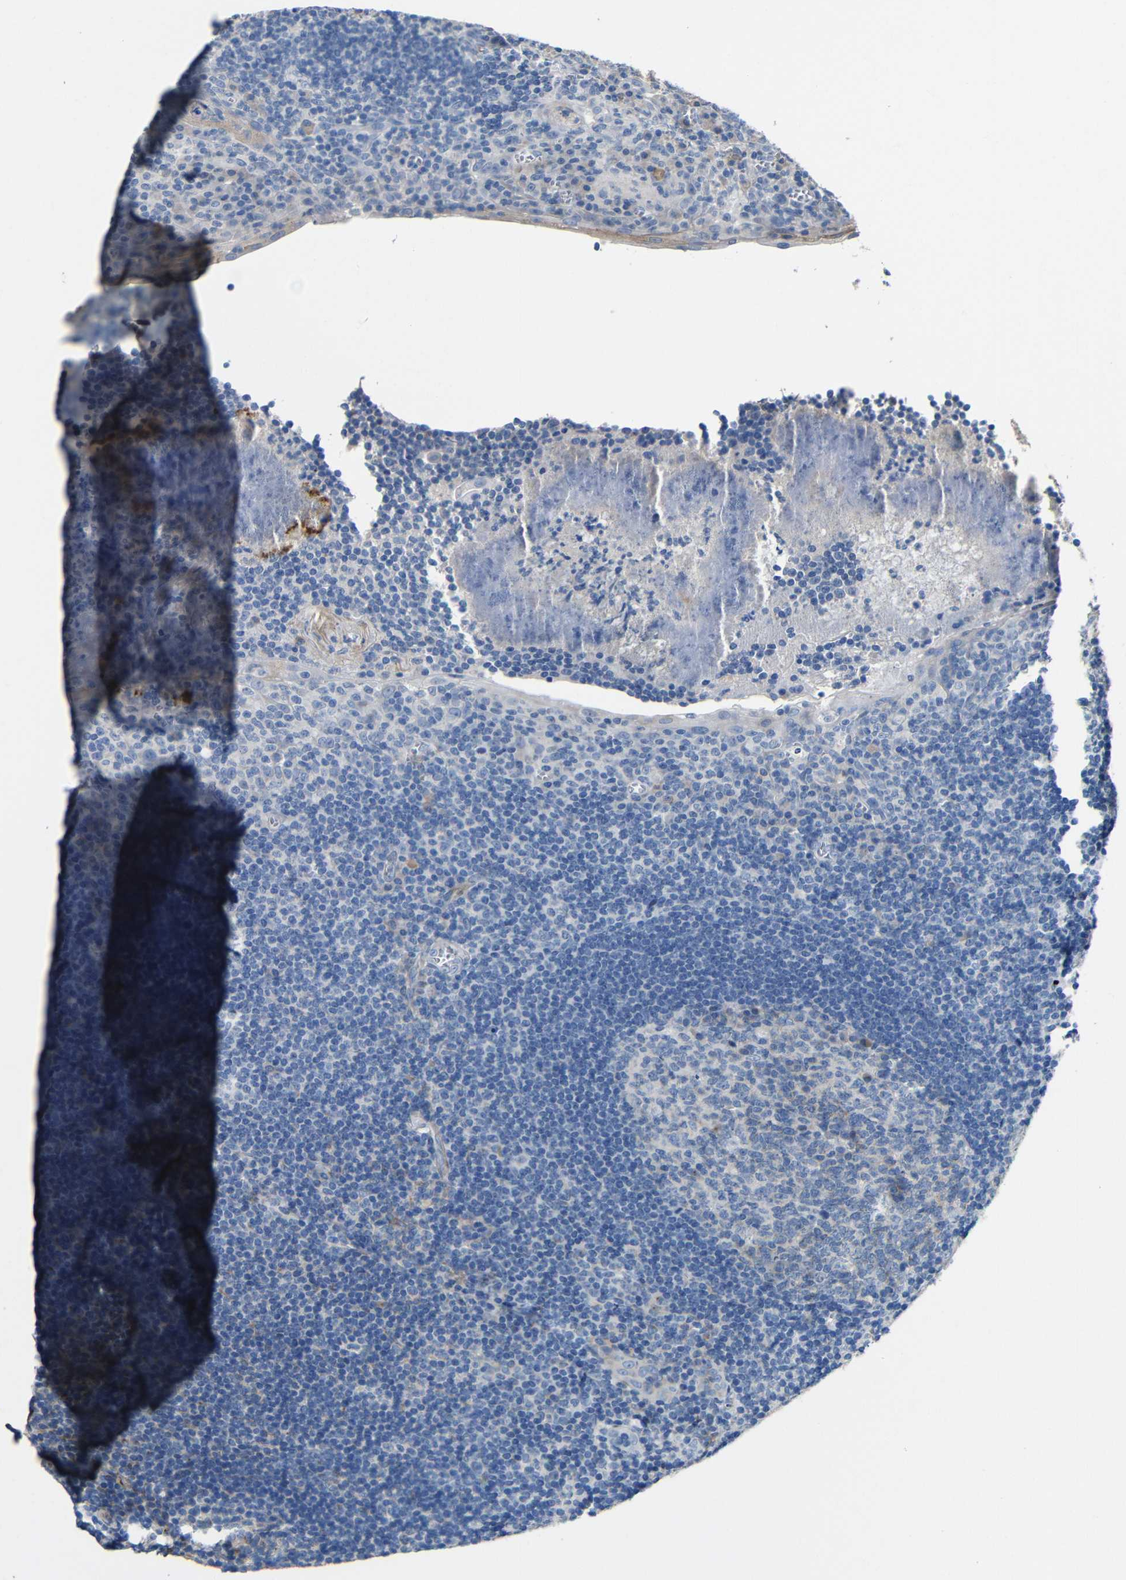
{"staining": {"intensity": "negative", "quantity": "none", "location": "none"}, "tissue": "tonsil", "cell_type": "Germinal center cells", "image_type": "normal", "snomed": [{"axis": "morphology", "description": "Normal tissue, NOS"}, {"axis": "topography", "description": "Tonsil"}], "caption": "Germinal center cells show no significant protein staining in normal tonsil. Nuclei are stained in blue.", "gene": "ACKR2", "patient": {"sex": "male", "age": 37}}